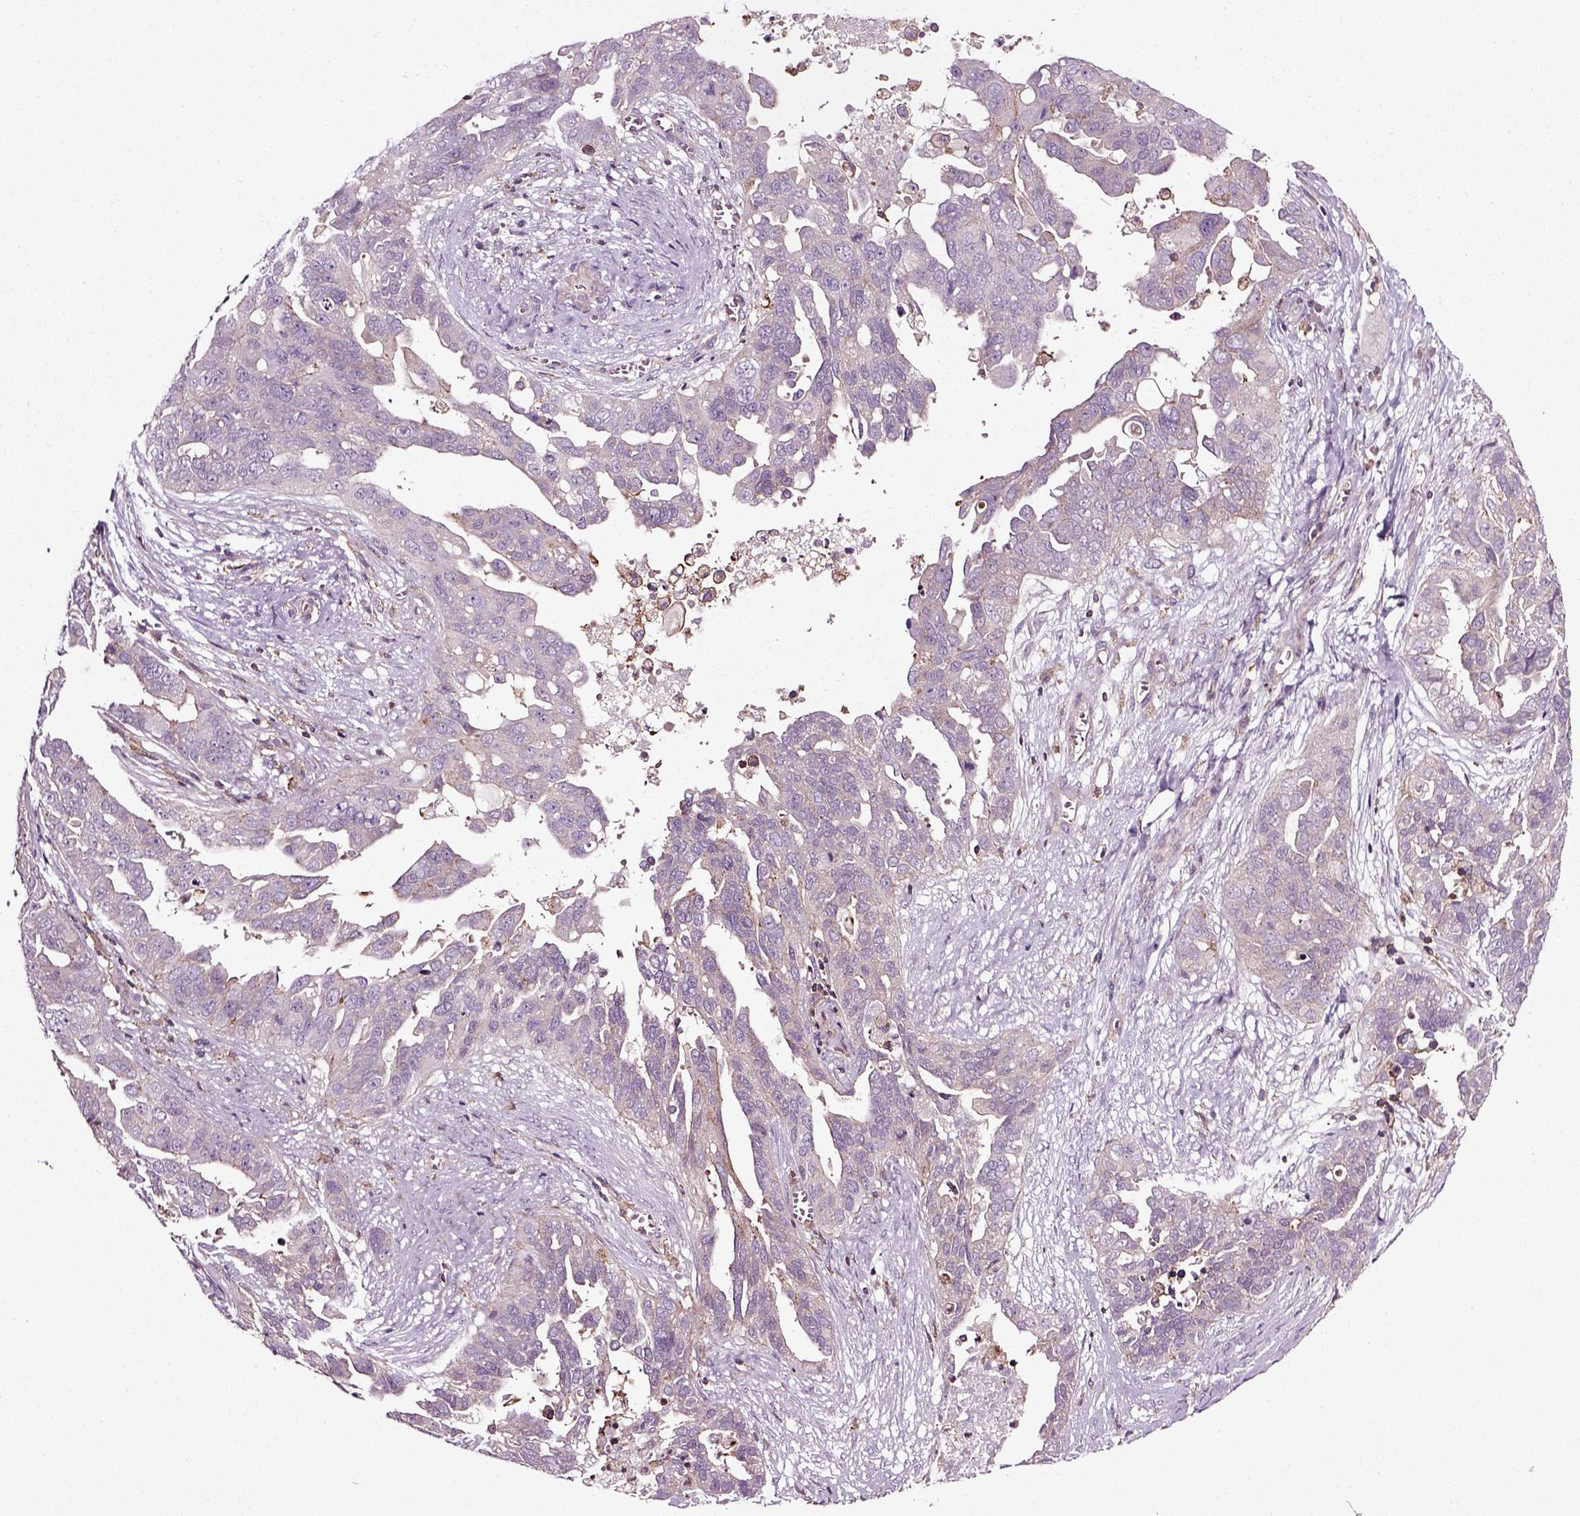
{"staining": {"intensity": "weak", "quantity": "<25%", "location": "cytoplasmic/membranous"}, "tissue": "ovarian cancer", "cell_type": "Tumor cells", "image_type": "cancer", "snomed": [{"axis": "morphology", "description": "Carcinoma, endometroid"}, {"axis": "topography", "description": "Soft tissue"}, {"axis": "topography", "description": "Ovary"}], "caption": "DAB (3,3'-diaminobenzidine) immunohistochemical staining of human ovarian cancer (endometroid carcinoma) demonstrates no significant expression in tumor cells.", "gene": "RHOF", "patient": {"sex": "female", "age": 52}}